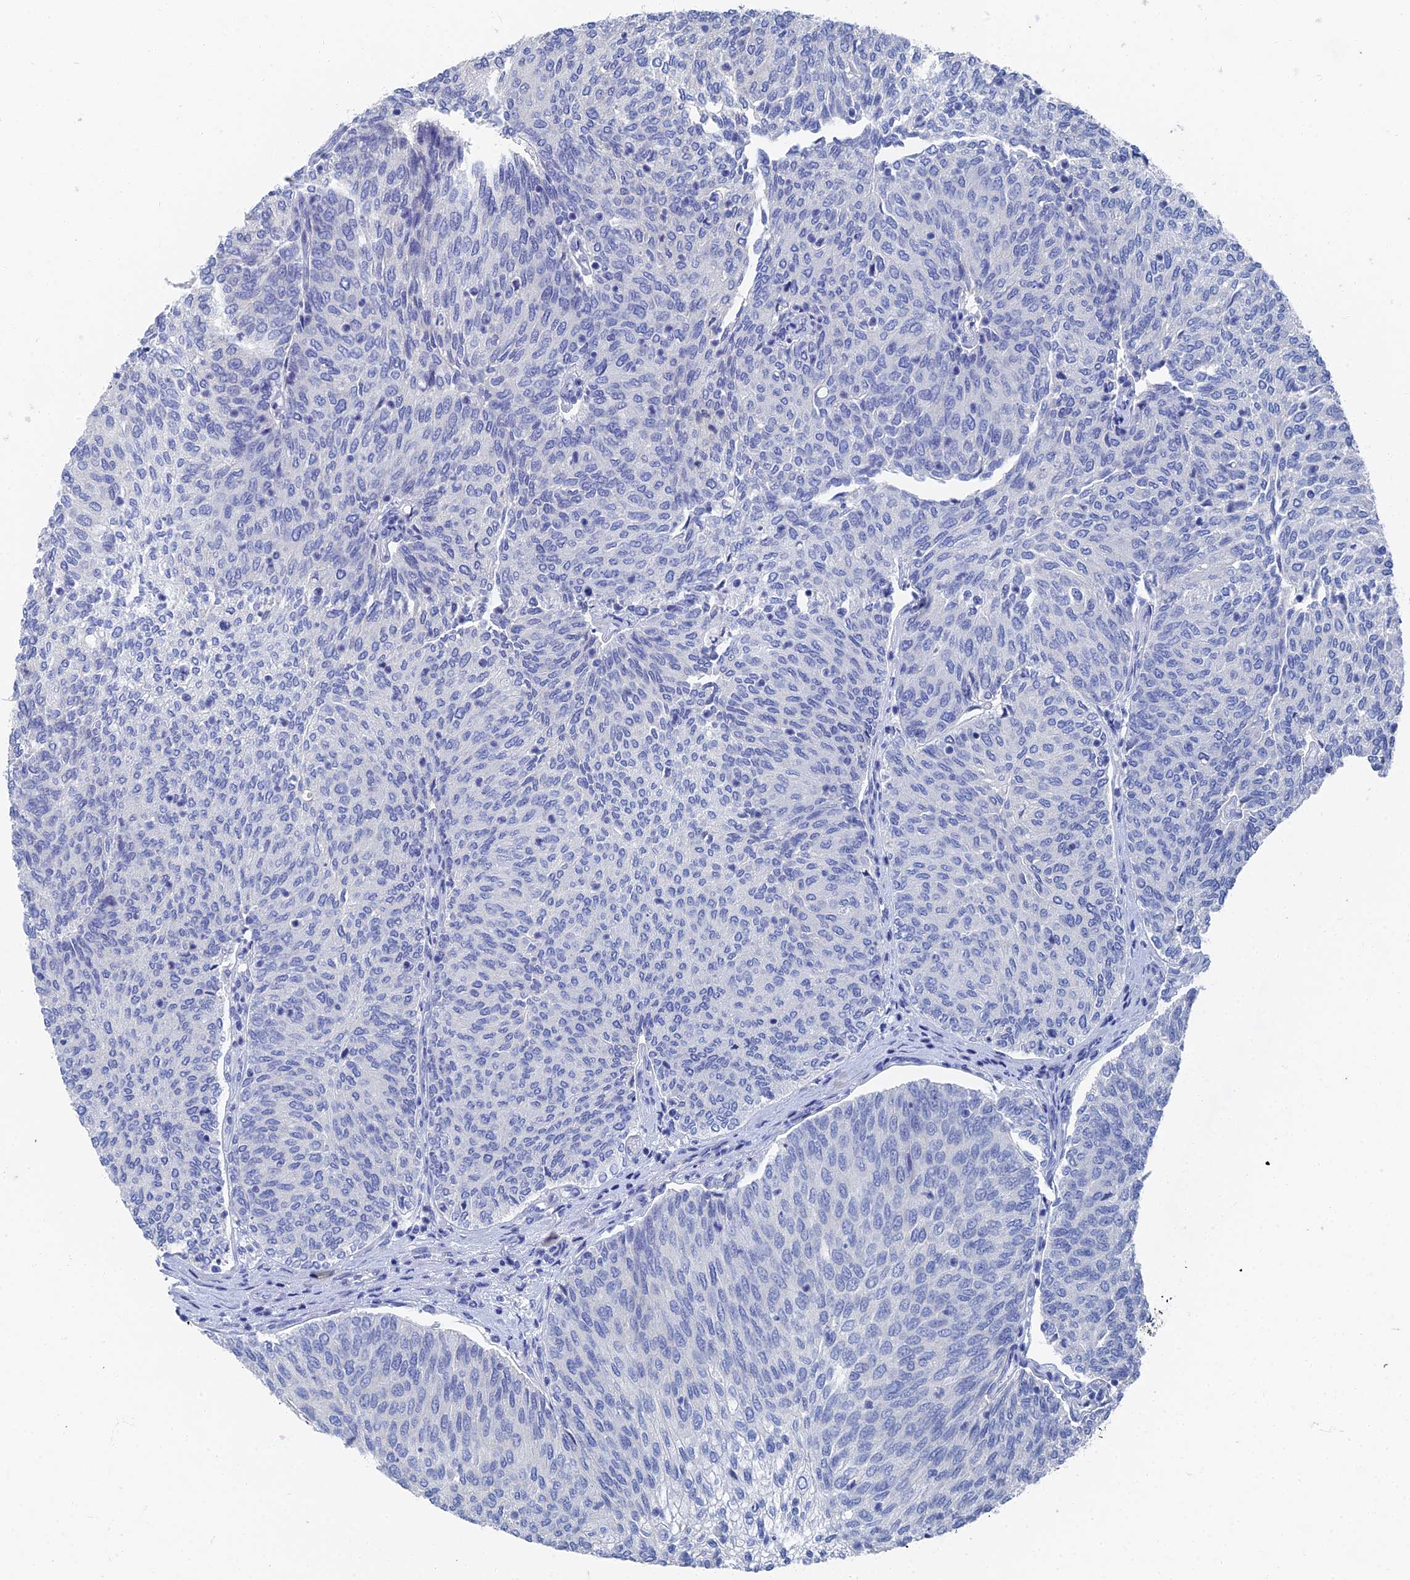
{"staining": {"intensity": "negative", "quantity": "none", "location": "none"}, "tissue": "urothelial cancer", "cell_type": "Tumor cells", "image_type": "cancer", "snomed": [{"axis": "morphology", "description": "Urothelial carcinoma, High grade"}, {"axis": "topography", "description": "Urinary bladder"}], "caption": "This is an immunohistochemistry micrograph of high-grade urothelial carcinoma. There is no positivity in tumor cells.", "gene": "GFAP", "patient": {"sex": "female", "age": 79}}